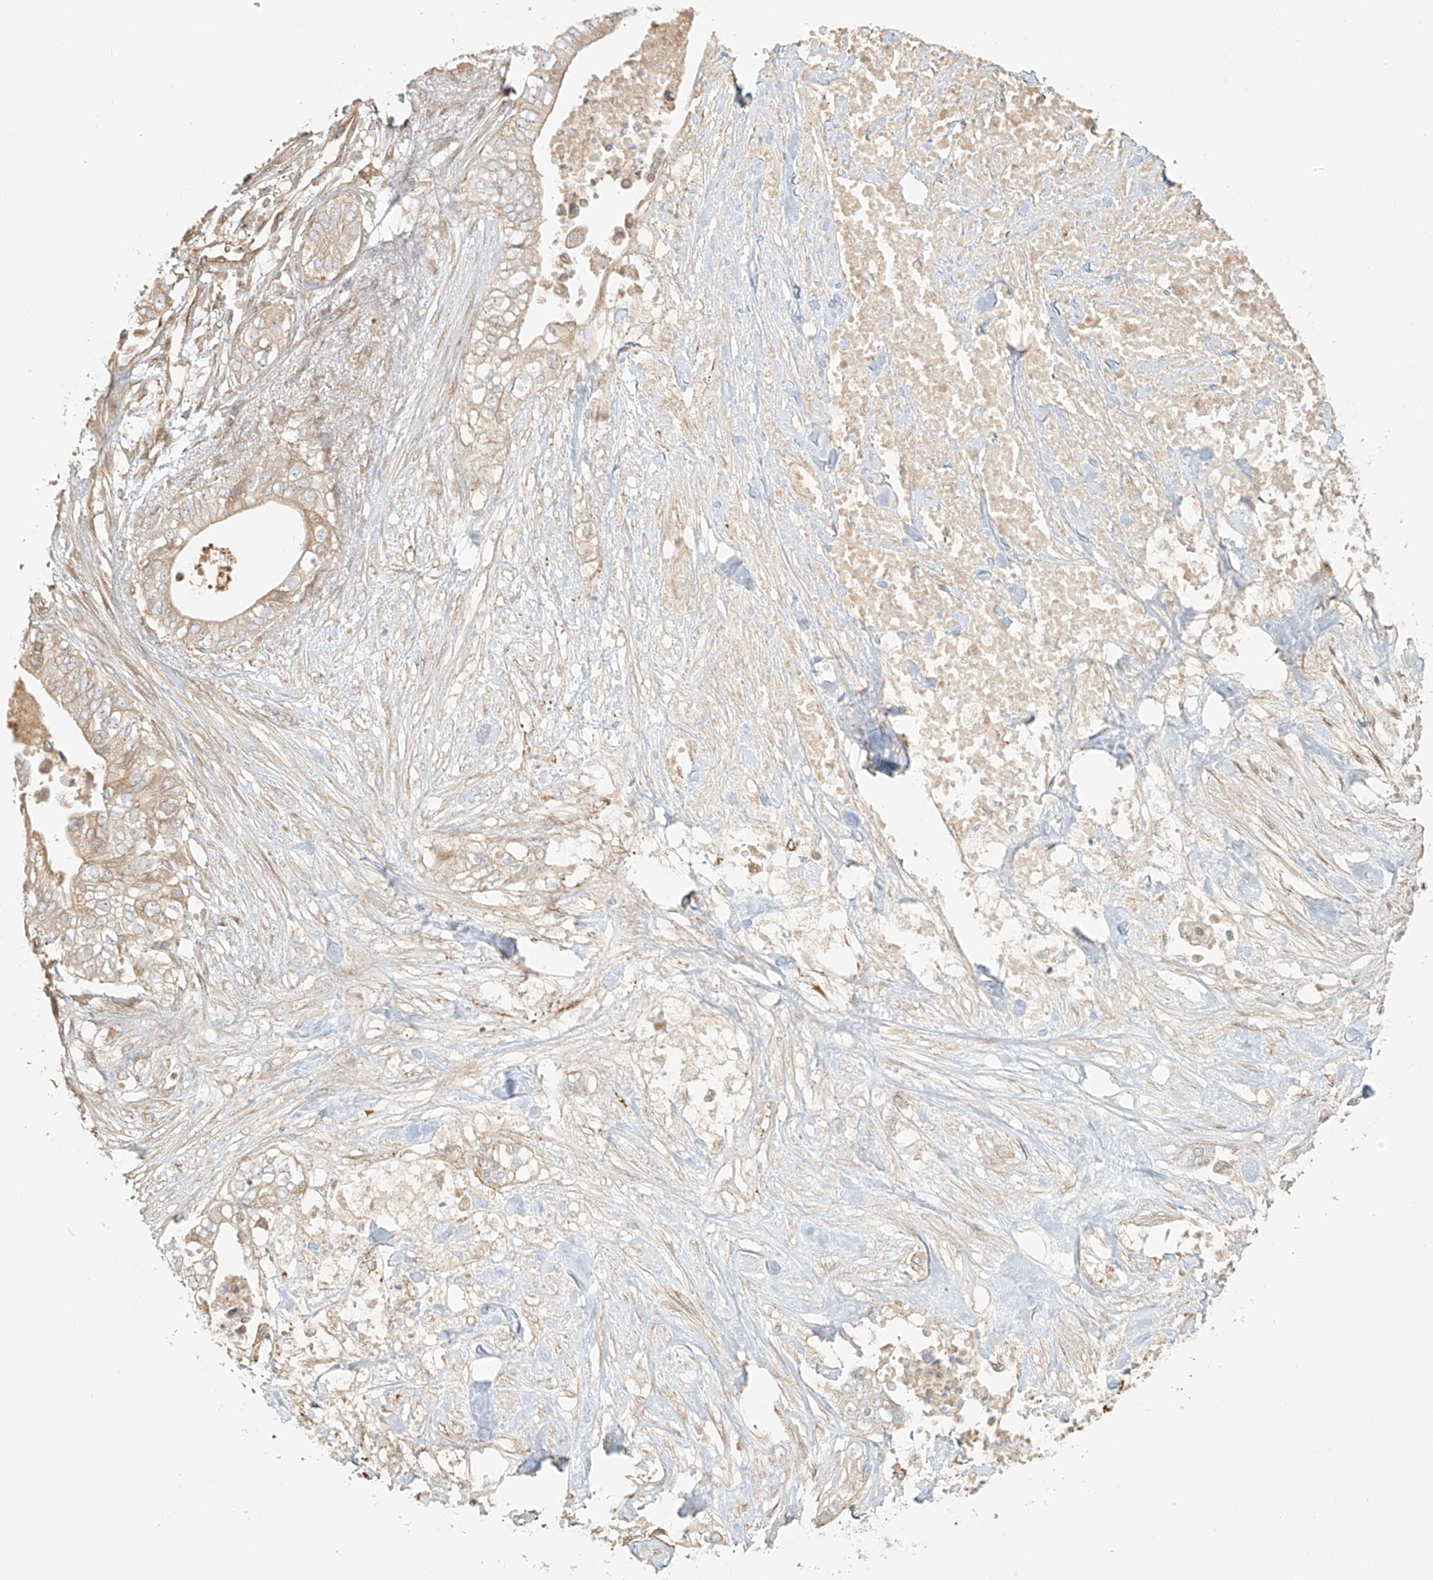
{"staining": {"intensity": "weak", "quantity": "25%-75%", "location": "cytoplasmic/membranous"}, "tissue": "pancreatic cancer", "cell_type": "Tumor cells", "image_type": "cancer", "snomed": [{"axis": "morphology", "description": "Adenocarcinoma, NOS"}, {"axis": "topography", "description": "Pancreas"}], "caption": "An immunohistochemistry photomicrograph of neoplastic tissue is shown. Protein staining in brown labels weak cytoplasmic/membranous positivity in pancreatic cancer (adenocarcinoma) within tumor cells. (brown staining indicates protein expression, while blue staining denotes nuclei).", "gene": "UPK1B", "patient": {"sex": "female", "age": 78}}